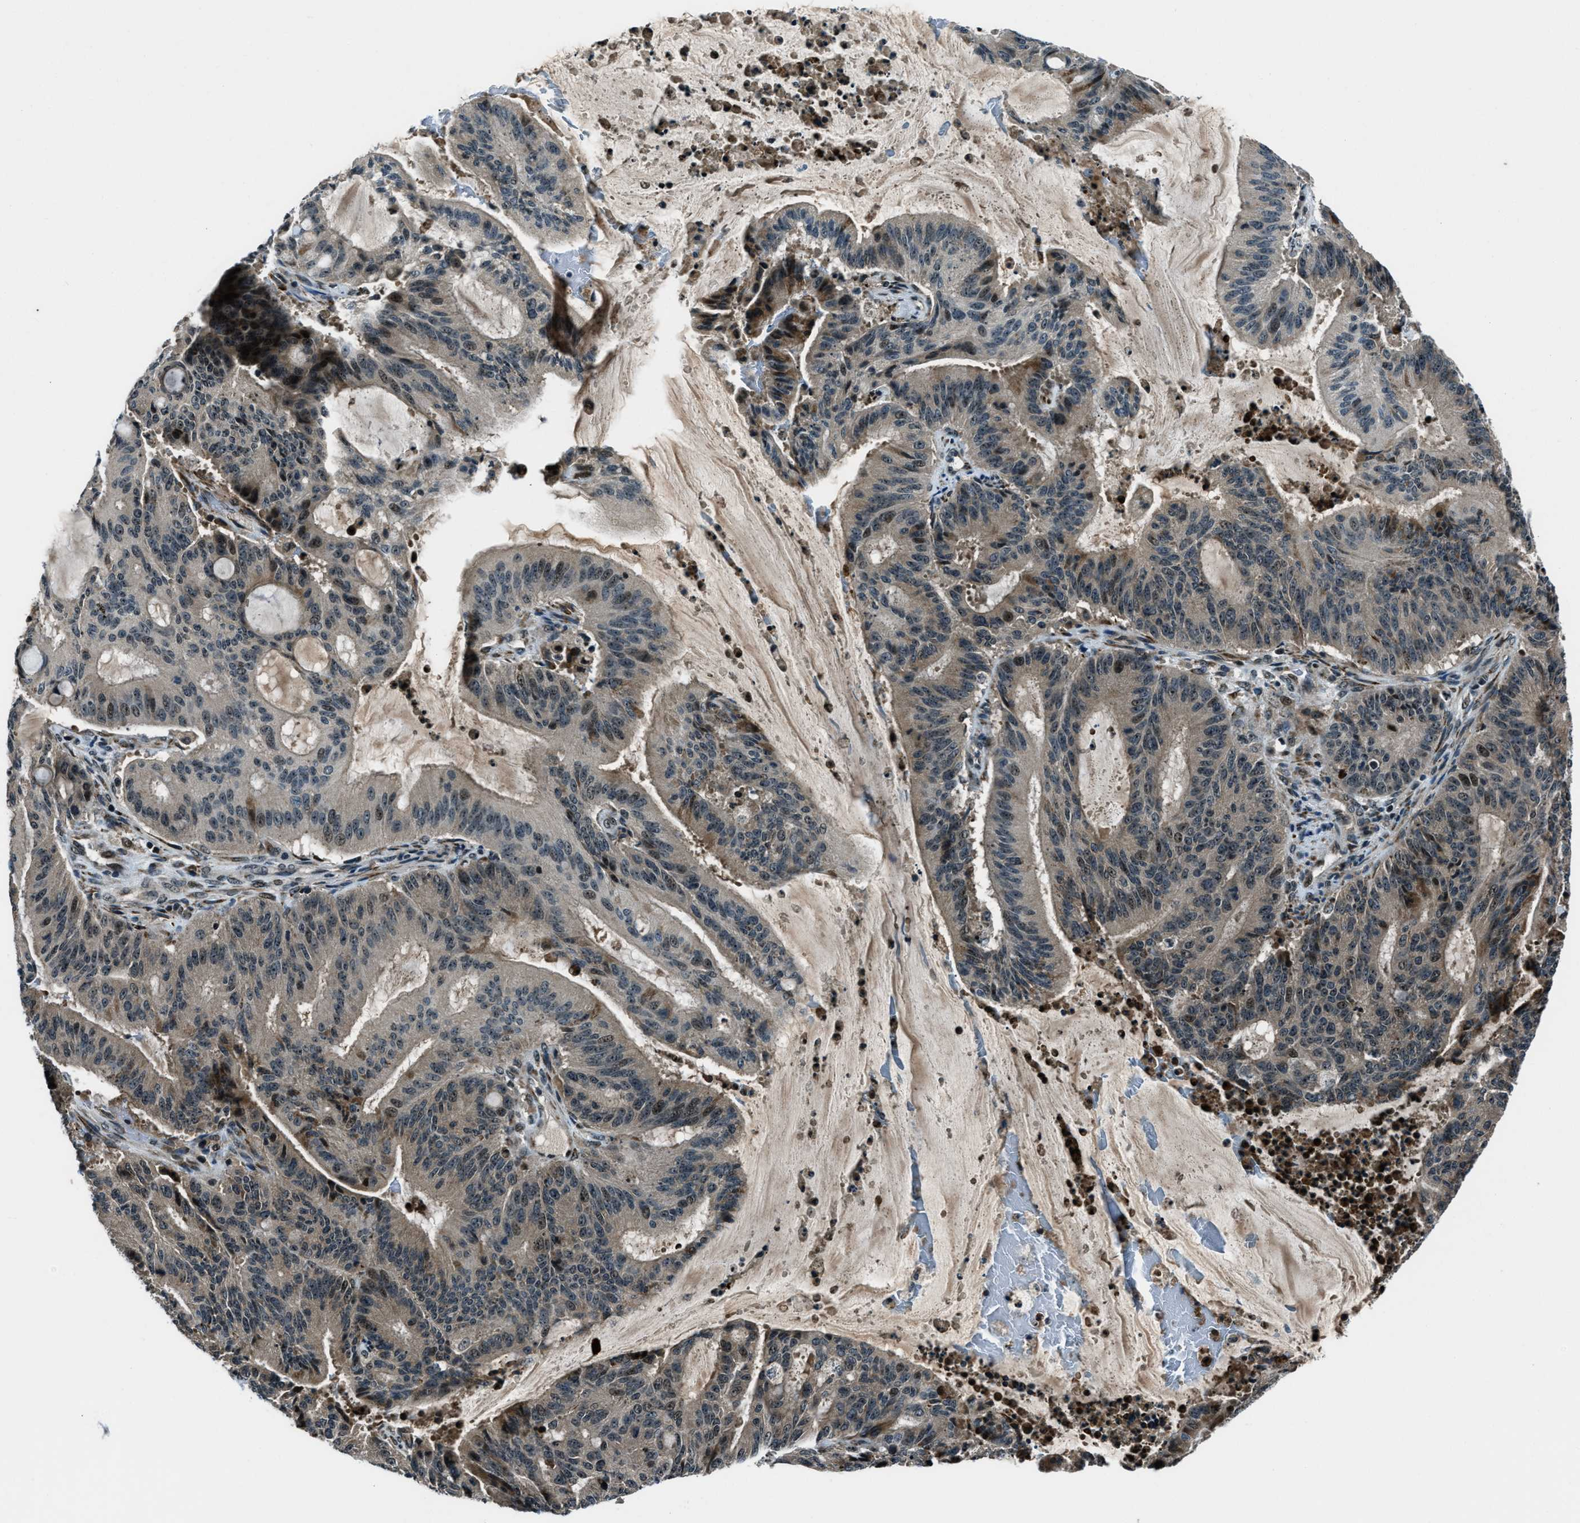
{"staining": {"intensity": "strong", "quantity": "<25%", "location": "cytoplasmic/membranous"}, "tissue": "liver cancer", "cell_type": "Tumor cells", "image_type": "cancer", "snomed": [{"axis": "morphology", "description": "Normal tissue, NOS"}, {"axis": "morphology", "description": "Cholangiocarcinoma"}, {"axis": "topography", "description": "Liver"}, {"axis": "topography", "description": "Peripheral nerve tissue"}], "caption": "IHC histopathology image of liver cancer (cholangiocarcinoma) stained for a protein (brown), which reveals medium levels of strong cytoplasmic/membranous staining in about <25% of tumor cells.", "gene": "ACTL9", "patient": {"sex": "female", "age": 73}}